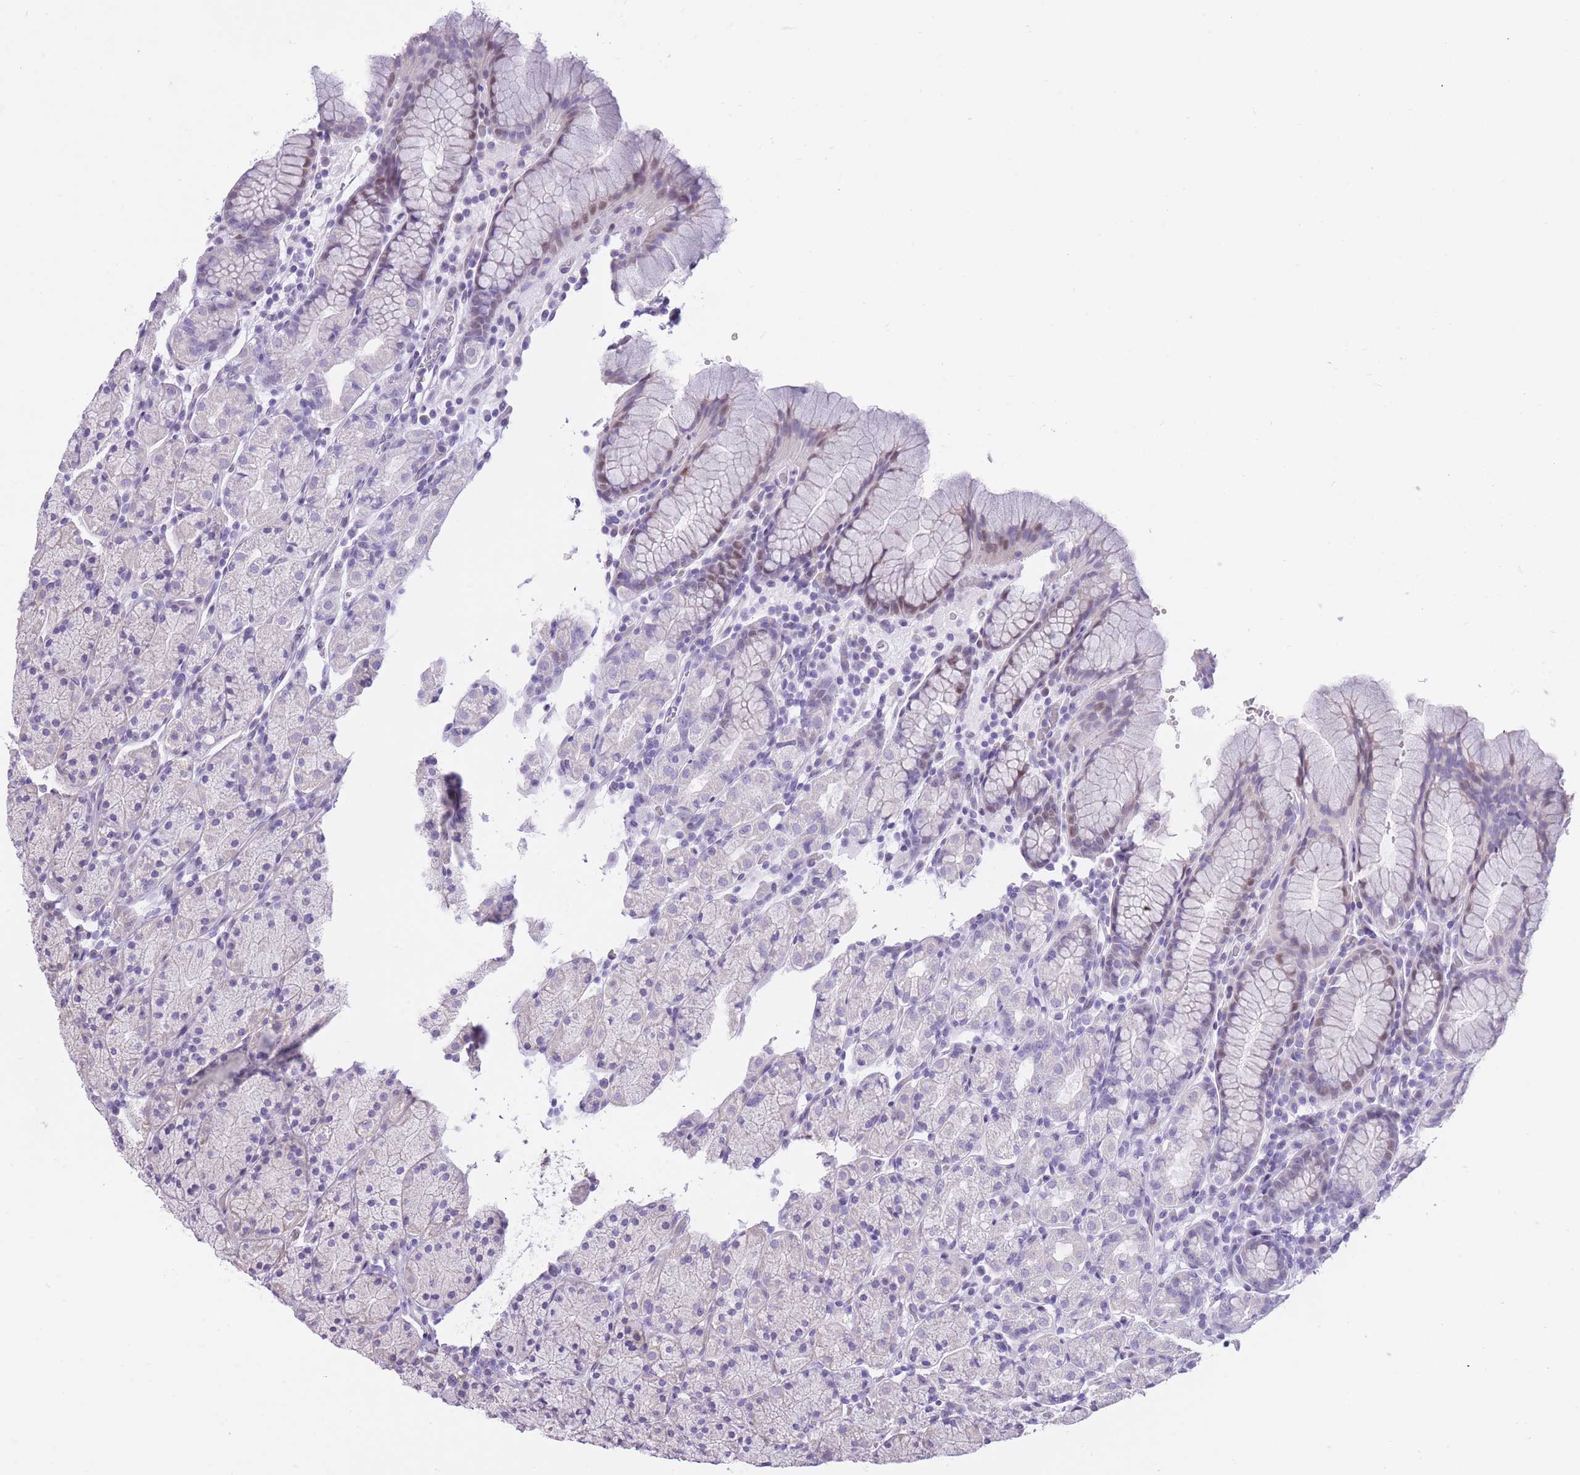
{"staining": {"intensity": "weak", "quantity": "<25%", "location": "cytoplasmic/membranous"}, "tissue": "stomach", "cell_type": "Glandular cells", "image_type": "normal", "snomed": [{"axis": "morphology", "description": "Normal tissue, NOS"}, {"axis": "topography", "description": "Stomach, upper"}, {"axis": "topography", "description": "Stomach"}], "caption": "There is no significant expression in glandular cells of stomach. (DAB (3,3'-diaminobenzidine) immunohistochemistry visualized using brightfield microscopy, high magnification).", "gene": "WDR70", "patient": {"sex": "male", "age": 62}}